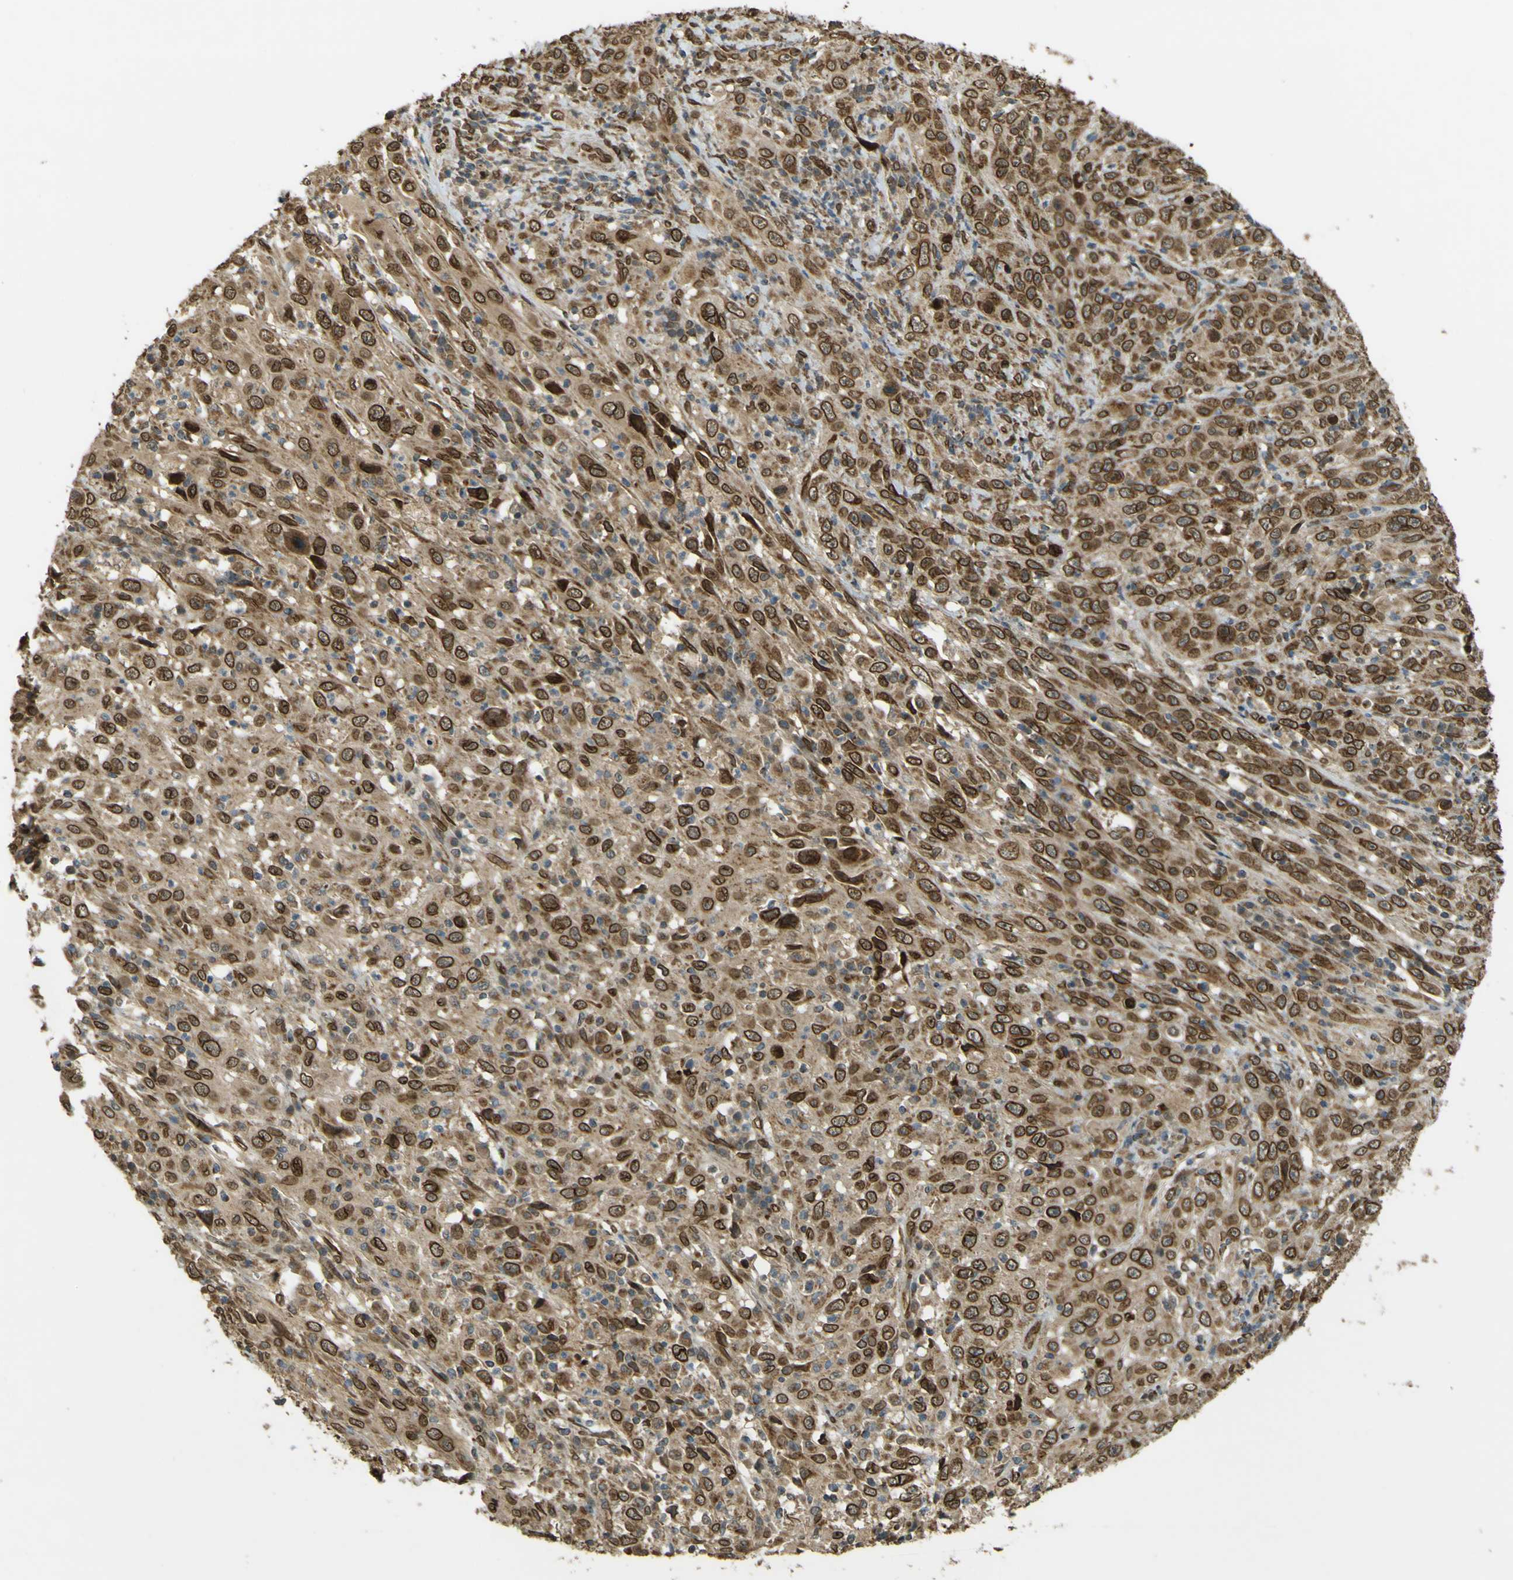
{"staining": {"intensity": "moderate", "quantity": ">75%", "location": "cytoplasmic/membranous,nuclear"}, "tissue": "cervical cancer", "cell_type": "Tumor cells", "image_type": "cancer", "snomed": [{"axis": "morphology", "description": "Squamous cell carcinoma, NOS"}, {"axis": "topography", "description": "Cervix"}], "caption": "Squamous cell carcinoma (cervical) tissue shows moderate cytoplasmic/membranous and nuclear positivity in about >75% of tumor cells Using DAB (3,3'-diaminobenzidine) (brown) and hematoxylin (blue) stains, captured at high magnification using brightfield microscopy.", "gene": "GALNT1", "patient": {"sex": "female", "age": 46}}